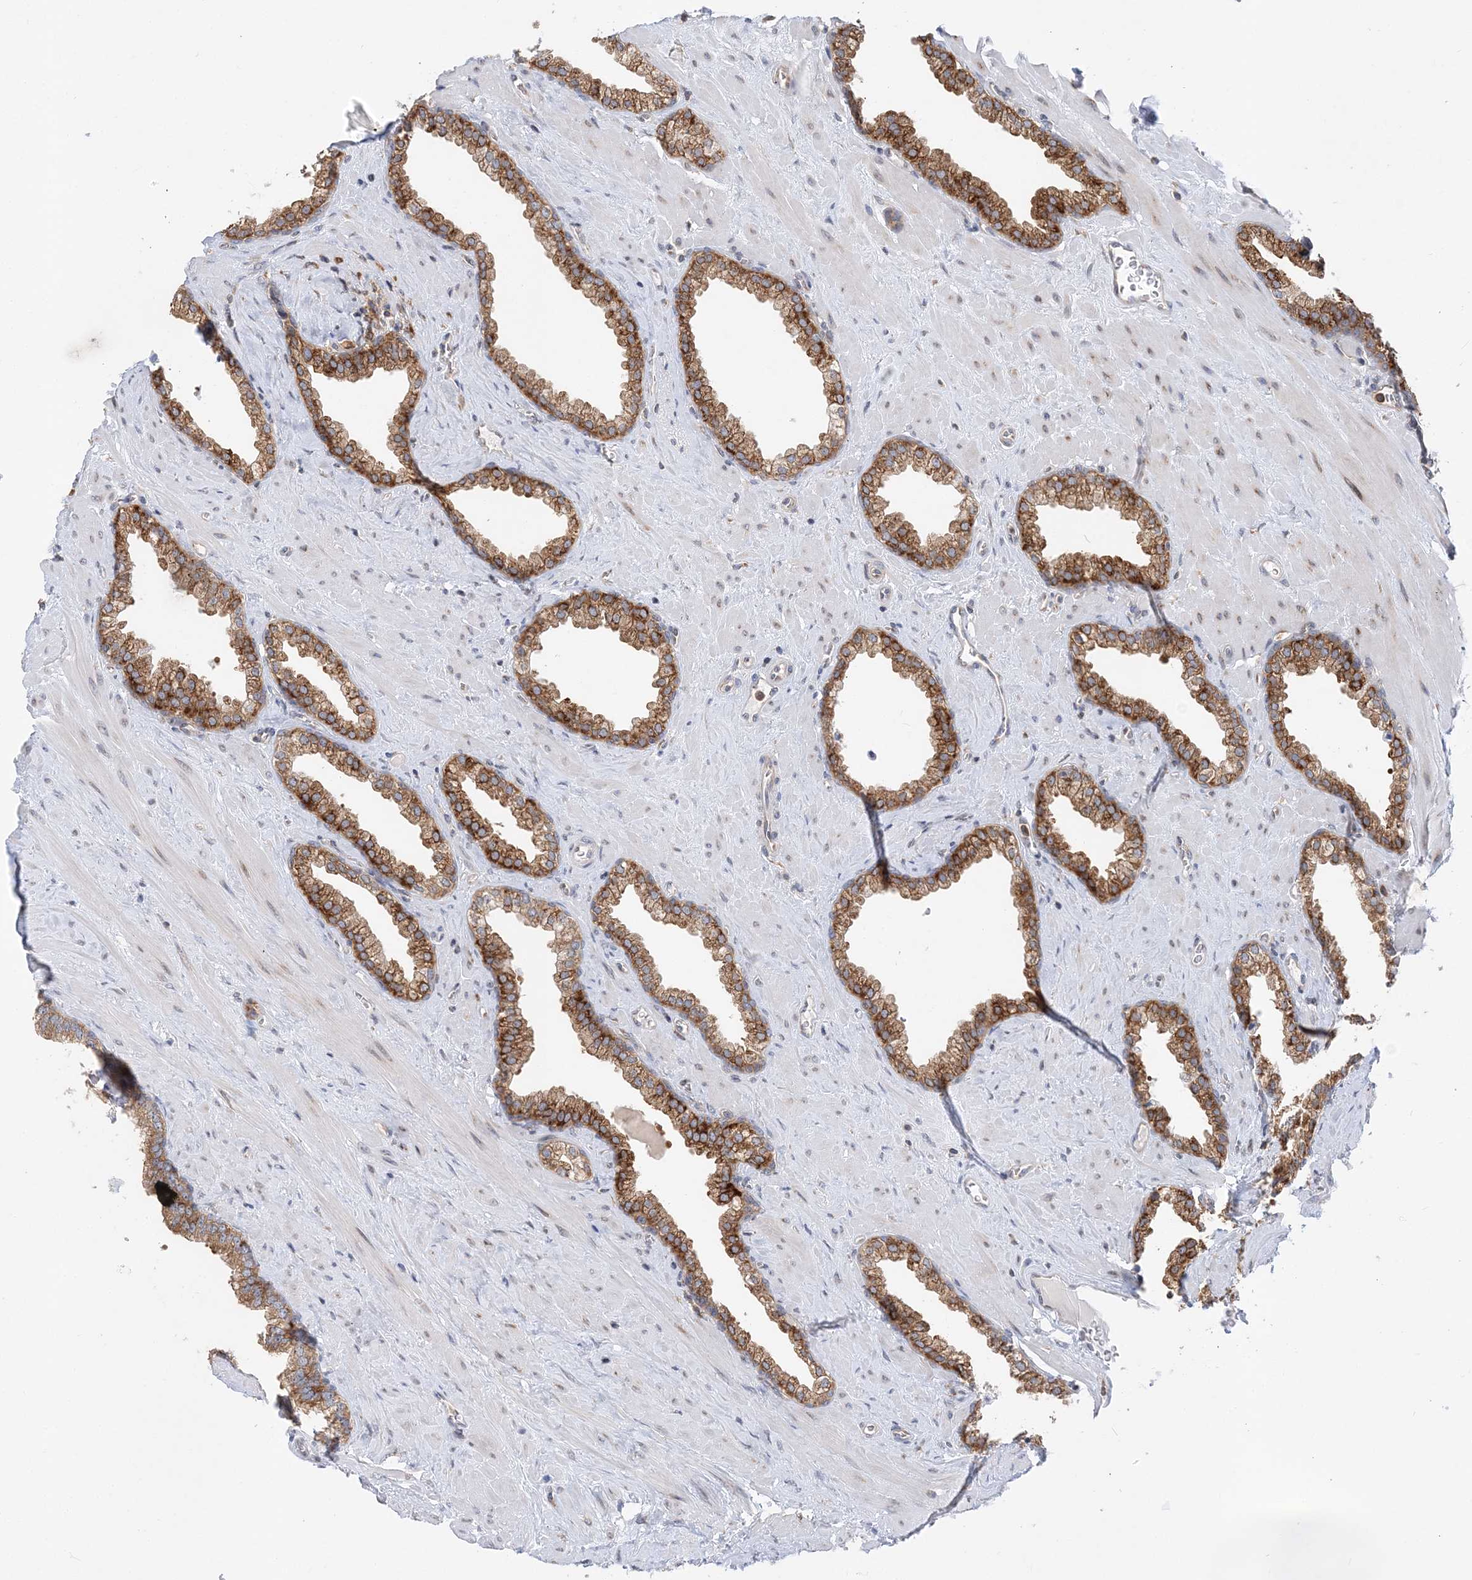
{"staining": {"intensity": "strong", "quantity": ">75%", "location": "cytoplasmic/membranous"}, "tissue": "prostate", "cell_type": "Glandular cells", "image_type": "normal", "snomed": [{"axis": "morphology", "description": "Normal tissue, NOS"}, {"axis": "morphology", "description": "Urothelial carcinoma, Low grade"}, {"axis": "topography", "description": "Urinary bladder"}, {"axis": "topography", "description": "Prostate"}], "caption": "Immunohistochemistry (IHC) (DAB) staining of unremarkable human prostate displays strong cytoplasmic/membranous protein staining in about >75% of glandular cells.", "gene": "LARP4B", "patient": {"sex": "male", "age": 60}}